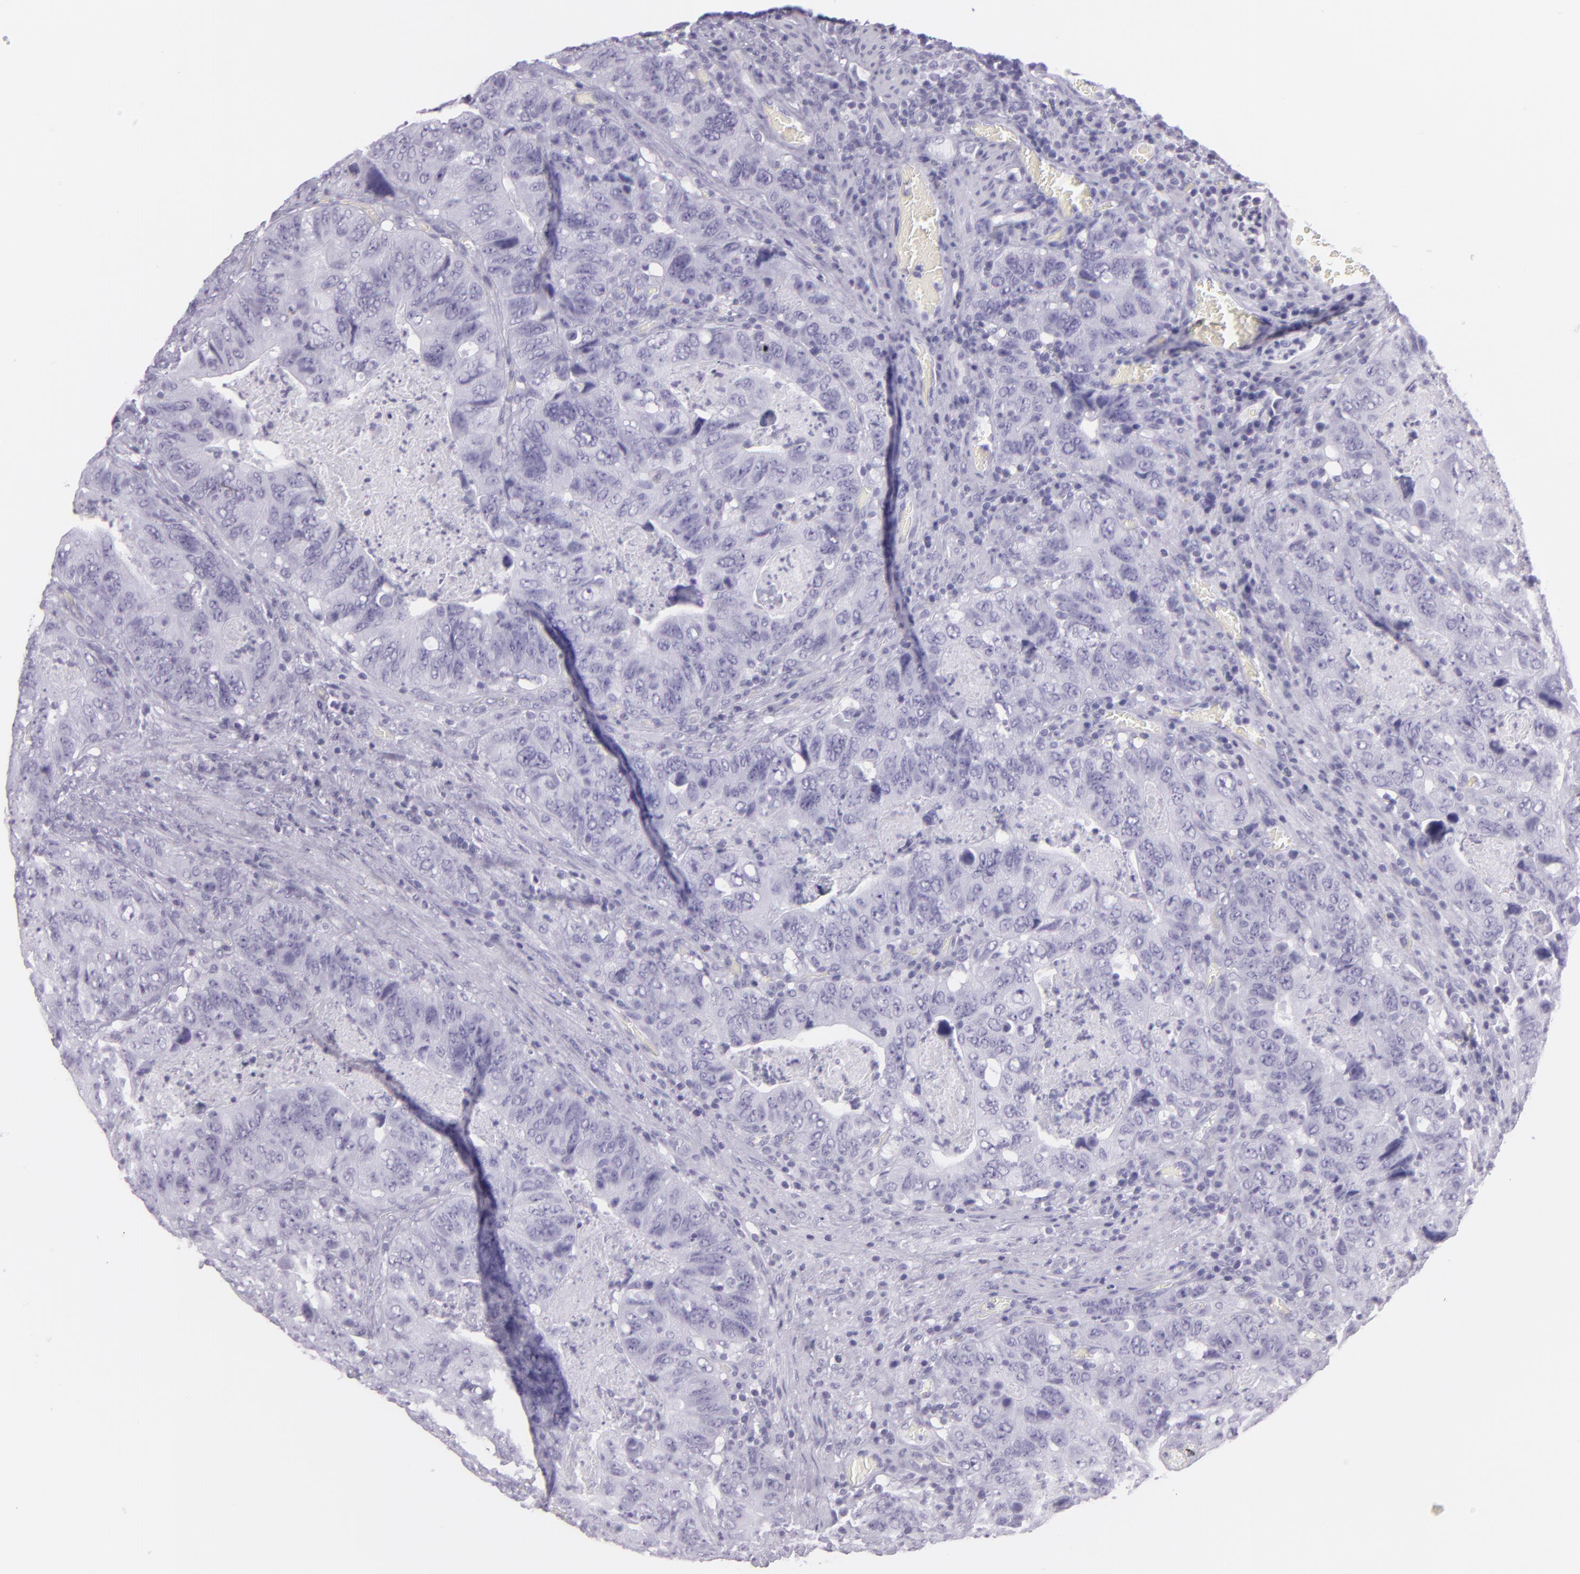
{"staining": {"intensity": "negative", "quantity": "none", "location": "none"}, "tissue": "colorectal cancer", "cell_type": "Tumor cells", "image_type": "cancer", "snomed": [{"axis": "morphology", "description": "Adenocarcinoma, NOS"}, {"axis": "topography", "description": "Rectum"}], "caption": "There is no significant staining in tumor cells of colorectal cancer (adenocarcinoma). (Stains: DAB (3,3'-diaminobenzidine) immunohistochemistry with hematoxylin counter stain, Microscopy: brightfield microscopy at high magnification).", "gene": "MUC6", "patient": {"sex": "female", "age": 82}}